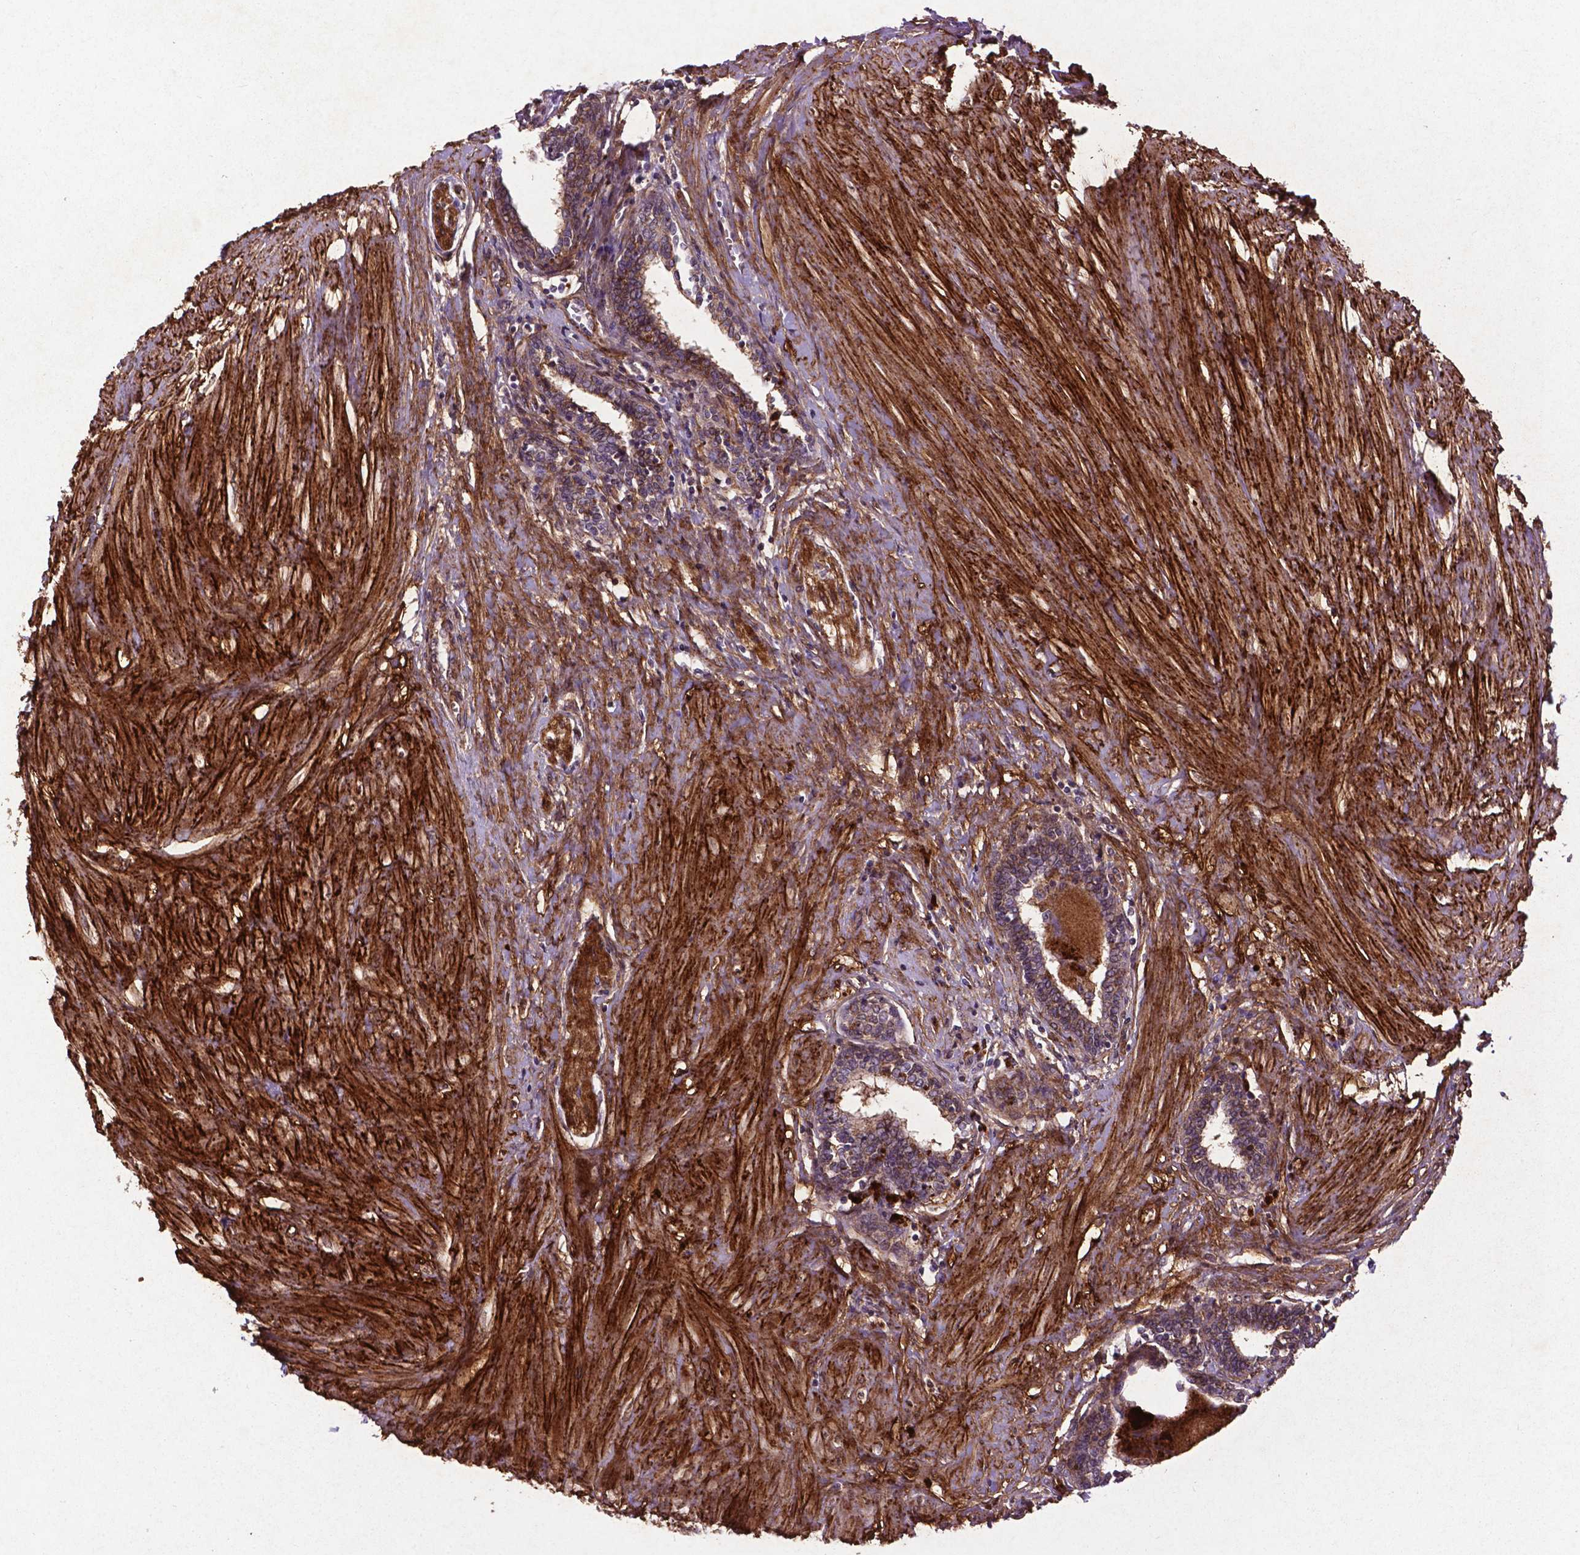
{"staining": {"intensity": "weak", "quantity": ">75%", "location": "cytoplasmic/membranous"}, "tissue": "prostate", "cell_type": "Glandular cells", "image_type": "normal", "snomed": [{"axis": "morphology", "description": "Normal tissue, NOS"}, {"axis": "topography", "description": "Prostate"}], "caption": "A high-resolution histopathology image shows IHC staining of normal prostate, which exhibits weak cytoplasmic/membranous positivity in approximately >75% of glandular cells. Using DAB (brown) and hematoxylin (blue) stains, captured at high magnification using brightfield microscopy.", "gene": "RRAS", "patient": {"sex": "male", "age": 55}}